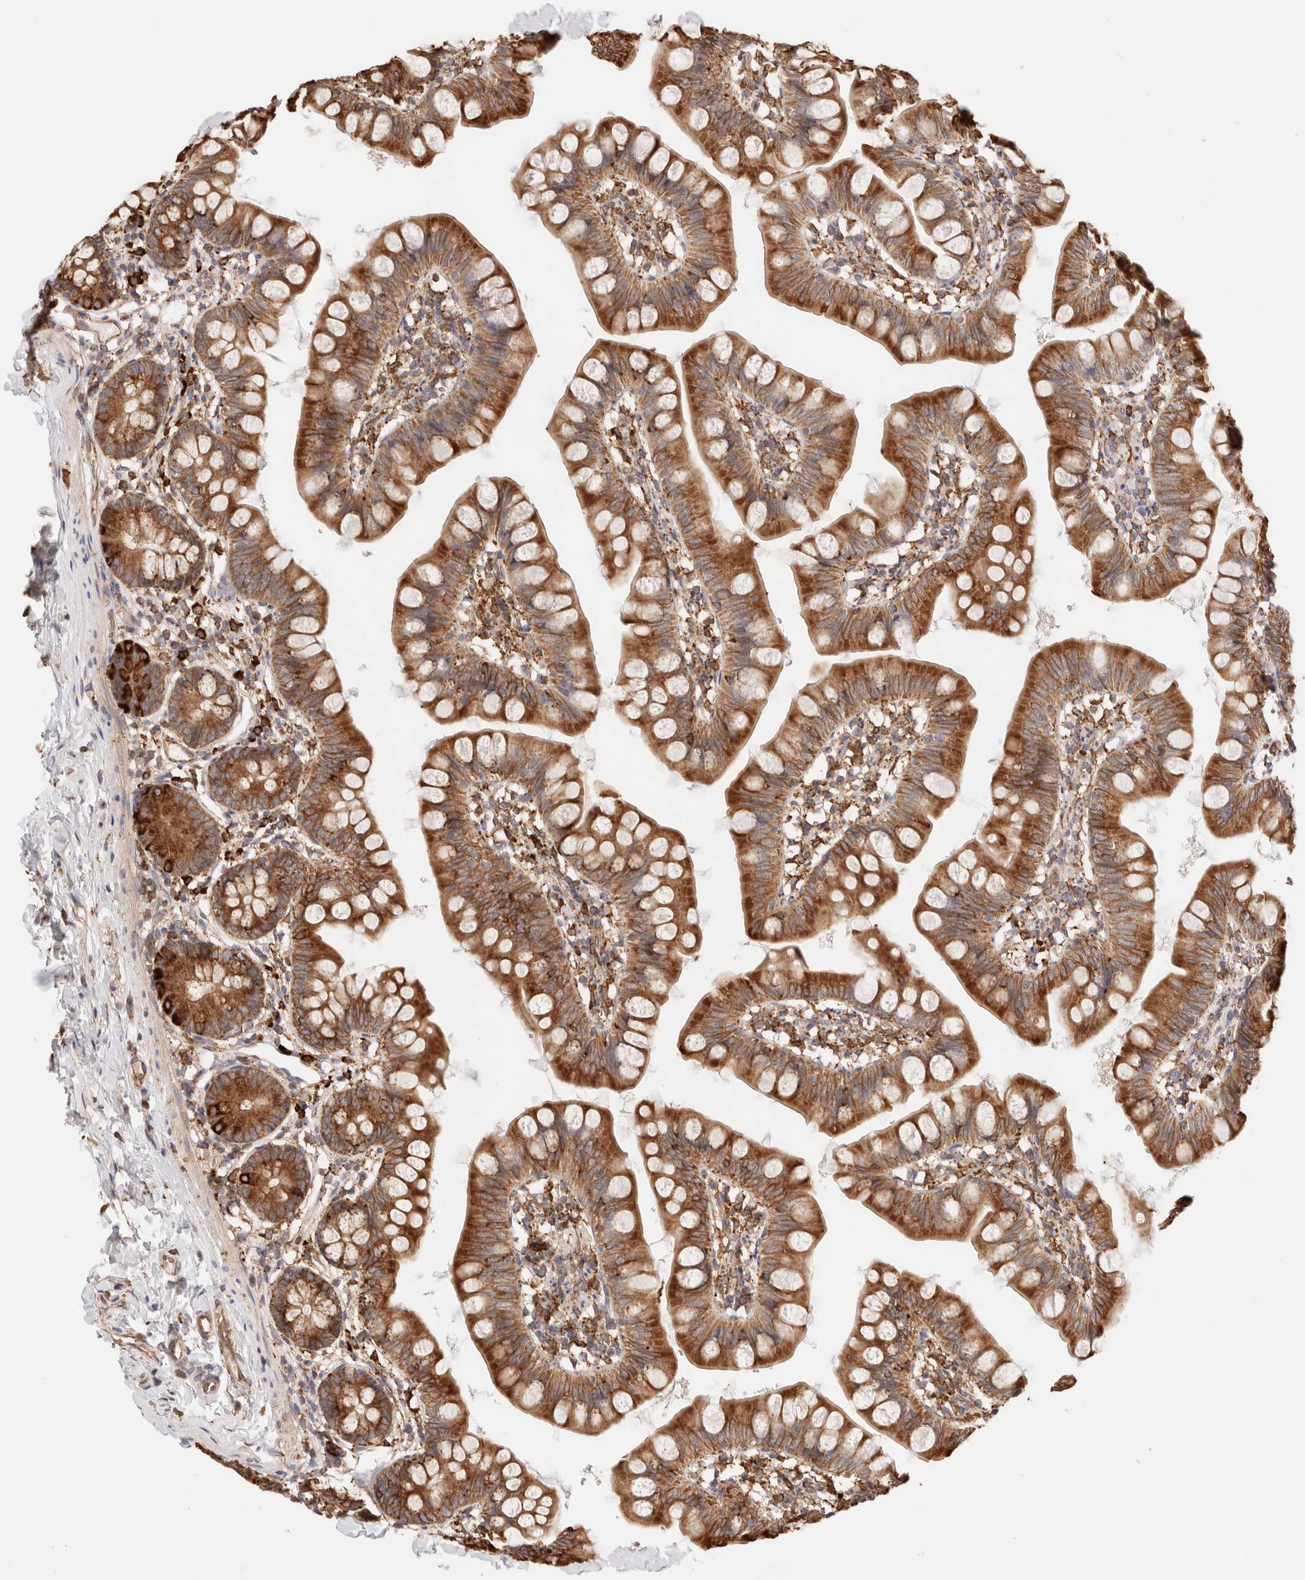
{"staining": {"intensity": "strong", "quantity": ">75%", "location": "cytoplasmic/membranous"}, "tissue": "small intestine", "cell_type": "Glandular cells", "image_type": "normal", "snomed": [{"axis": "morphology", "description": "Normal tissue, NOS"}, {"axis": "topography", "description": "Small intestine"}], "caption": "Benign small intestine displays strong cytoplasmic/membranous positivity in about >75% of glandular cells.", "gene": "FER", "patient": {"sex": "male", "age": 7}}